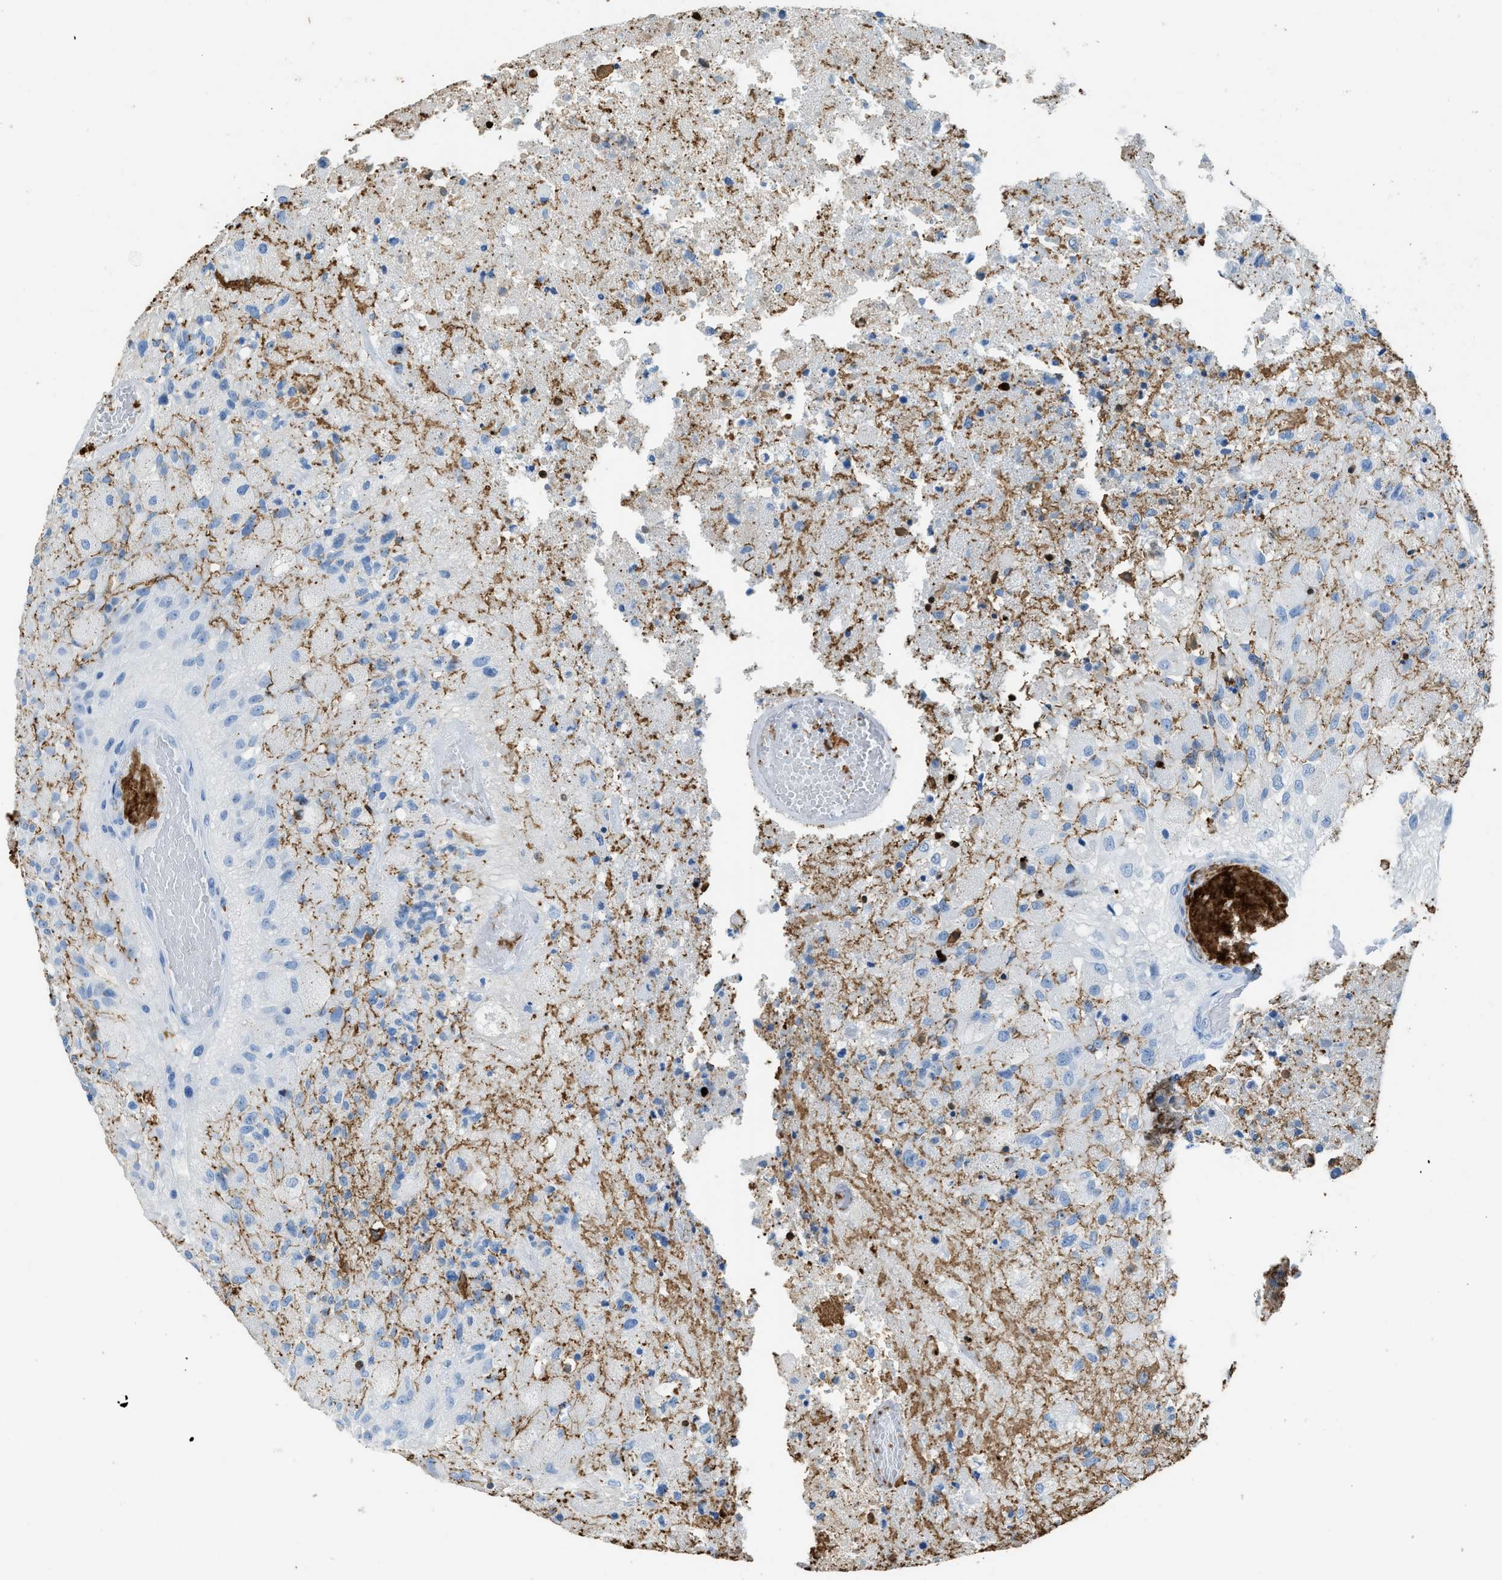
{"staining": {"intensity": "negative", "quantity": "none", "location": "none"}, "tissue": "glioma", "cell_type": "Tumor cells", "image_type": "cancer", "snomed": [{"axis": "morphology", "description": "Normal tissue, NOS"}, {"axis": "morphology", "description": "Glioma, malignant, High grade"}, {"axis": "topography", "description": "Cerebral cortex"}], "caption": "High power microscopy histopathology image of an immunohistochemistry (IHC) micrograph of malignant glioma (high-grade), revealing no significant expression in tumor cells.", "gene": "FAIM2", "patient": {"sex": "male", "age": 77}}